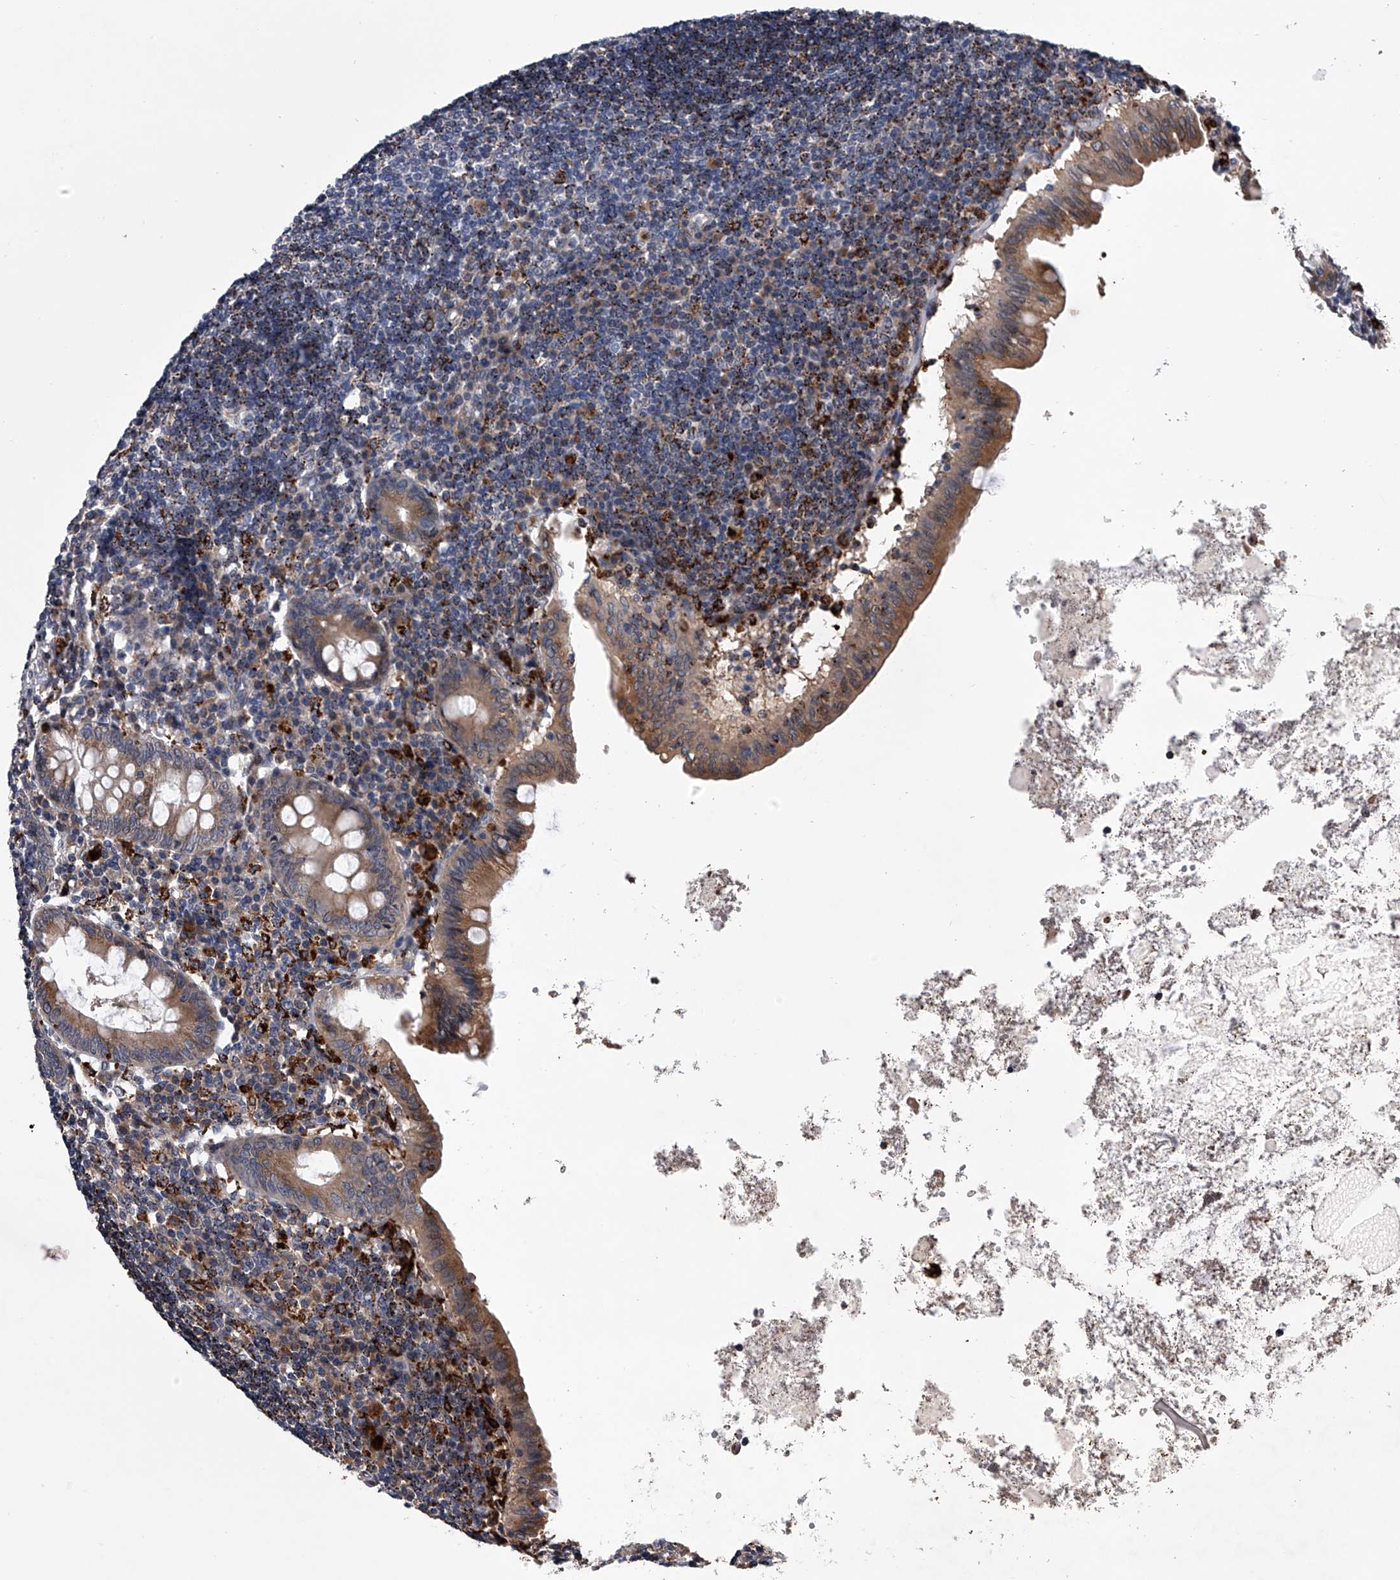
{"staining": {"intensity": "moderate", "quantity": ">75%", "location": "cytoplasmic/membranous"}, "tissue": "appendix", "cell_type": "Glandular cells", "image_type": "normal", "snomed": [{"axis": "morphology", "description": "Normal tissue, NOS"}, {"axis": "topography", "description": "Appendix"}], "caption": "A micrograph showing moderate cytoplasmic/membranous staining in approximately >75% of glandular cells in normal appendix, as visualized by brown immunohistochemical staining.", "gene": "TRIM8", "patient": {"sex": "female", "age": 54}}